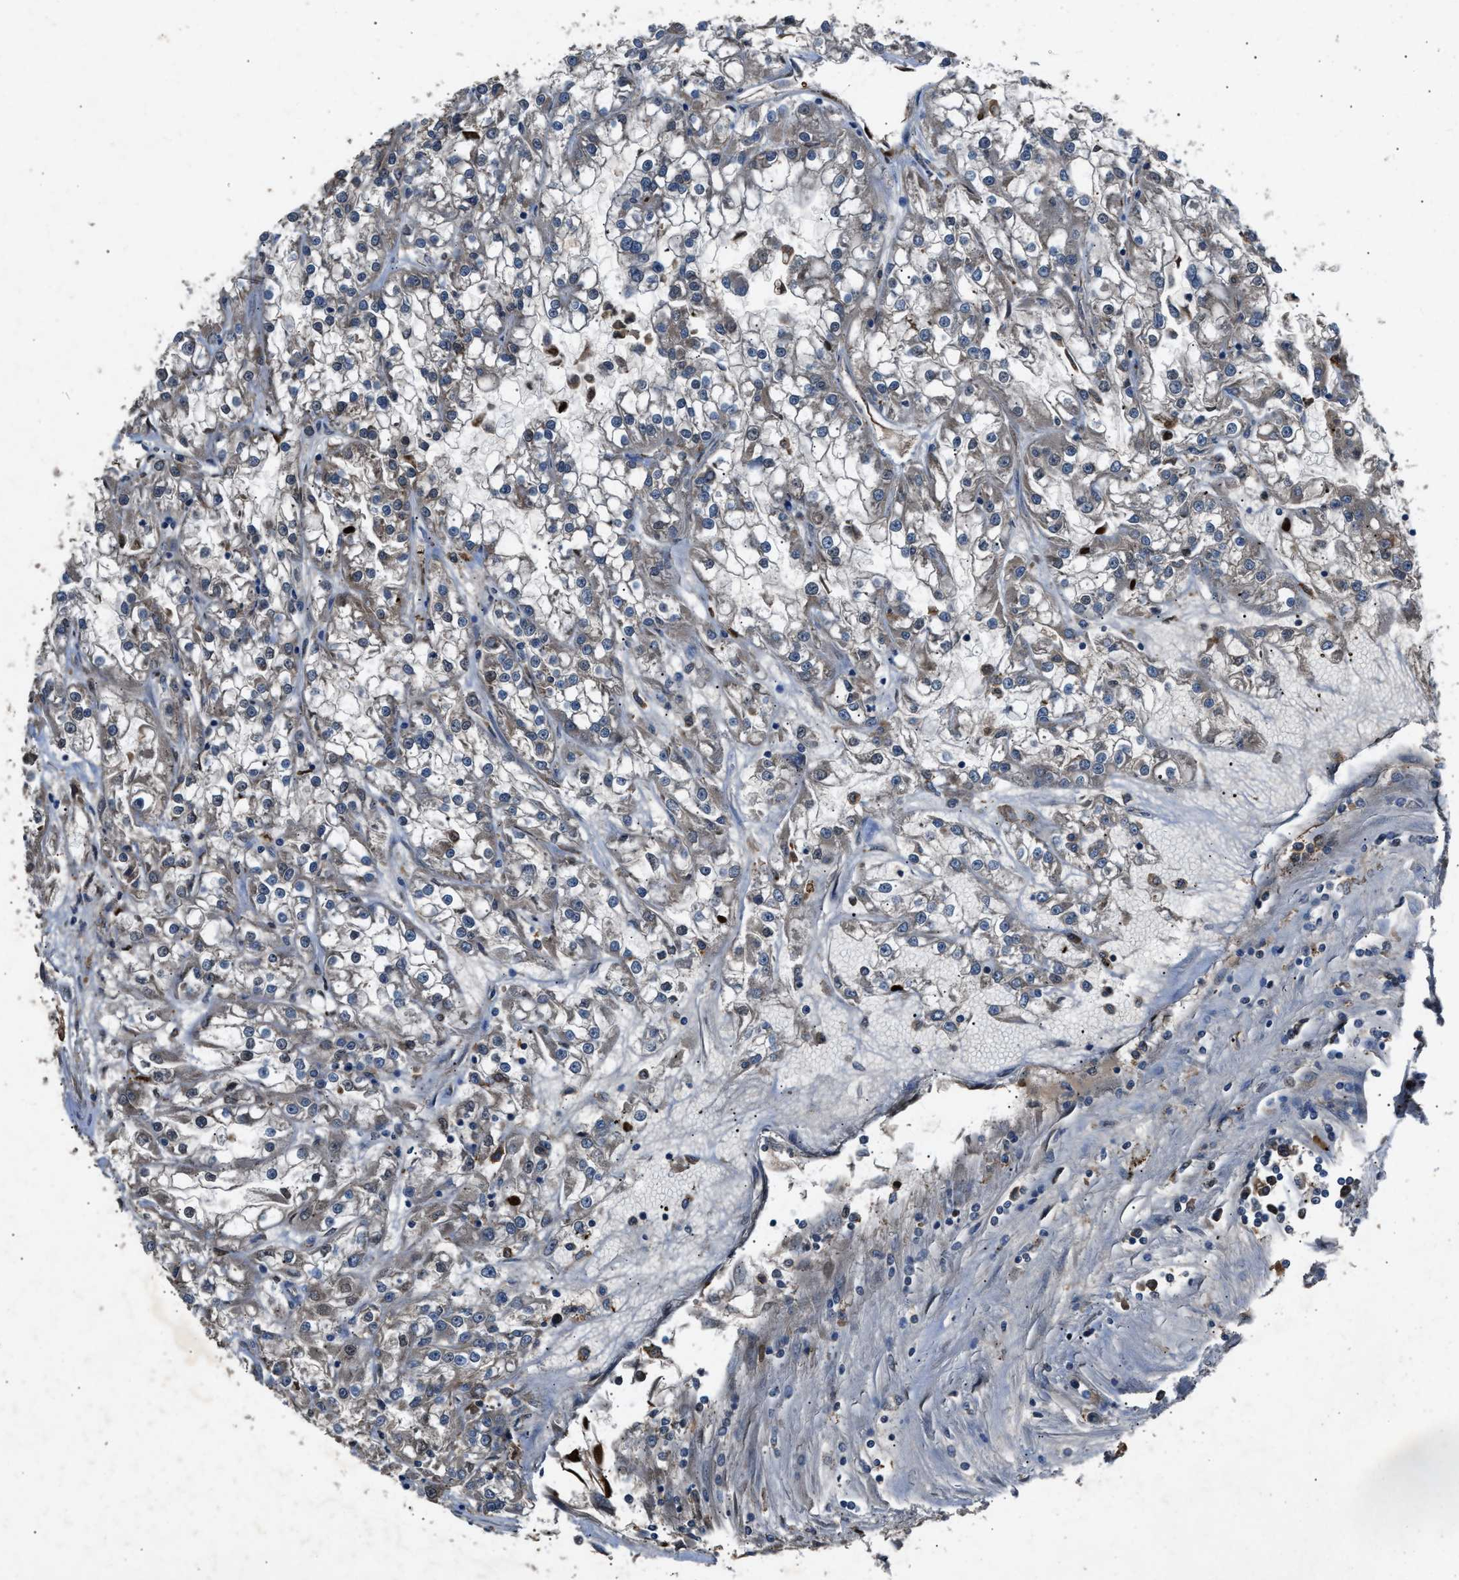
{"staining": {"intensity": "negative", "quantity": "none", "location": "none"}, "tissue": "renal cancer", "cell_type": "Tumor cells", "image_type": "cancer", "snomed": [{"axis": "morphology", "description": "Adenocarcinoma, NOS"}, {"axis": "topography", "description": "Kidney"}], "caption": "DAB immunohistochemical staining of renal cancer (adenocarcinoma) shows no significant staining in tumor cells.", "gene": "PPID", "patient": {"sex": "female", "age": 52}}